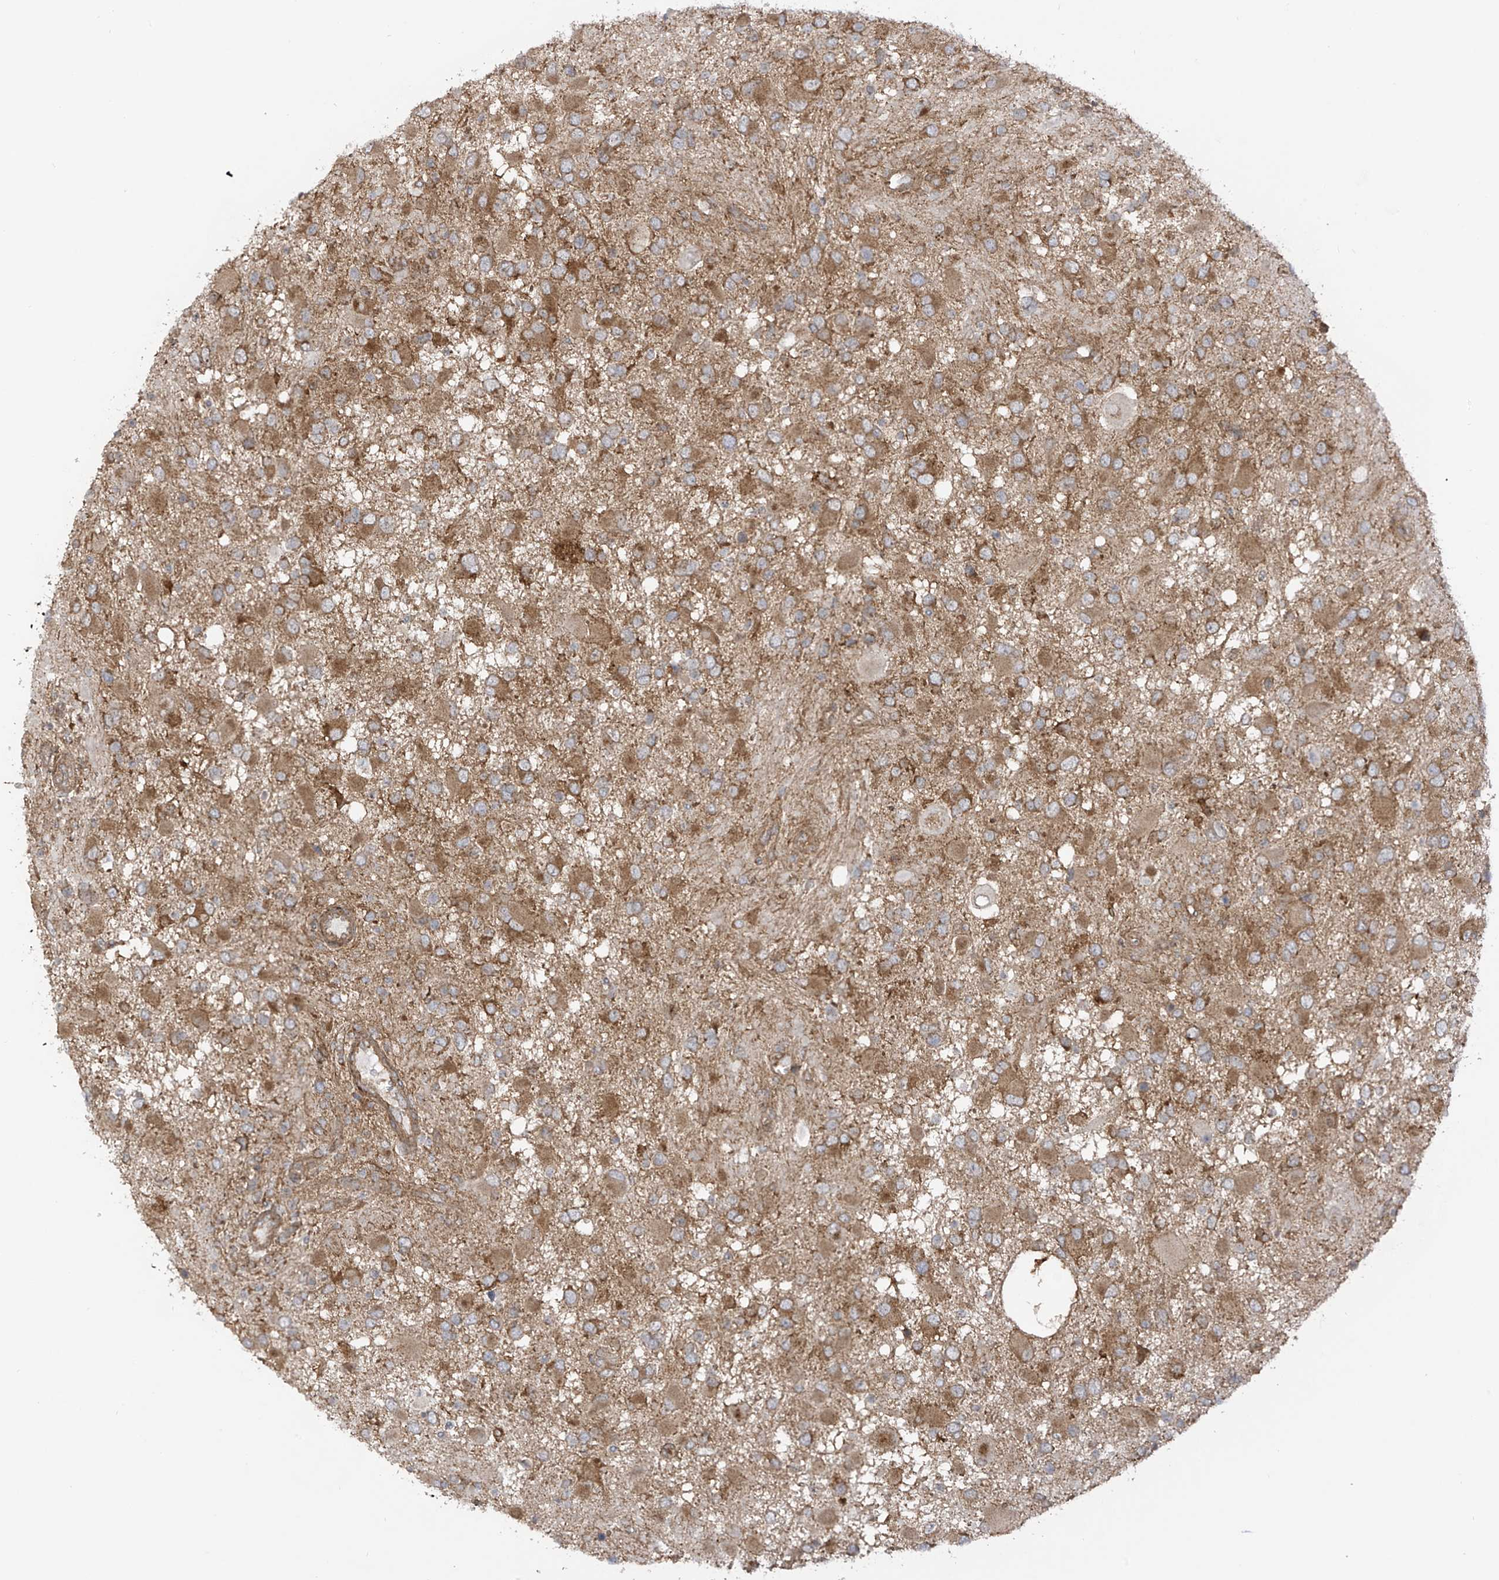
{"staining": {"intensity": "moderate", "quantity": ">75%", "location": "cytoplasmic/membranous"}, "tissue": "glioma", "cell_type": "Tumor cells", "image_type": "cancer", "snomed": [{"axis": "morphology", "description": "Glioma, malignant, High grade"}, {"axis": "topography", "description": "Brain"}], "caption": "Protein staining displays moderate cytoplasmic/membranous staining in about >75% of tumor cells in malignant high-grade glioma. (IHC, brightfield microscopy, high magnification).", "gene": "REPS1", "patient": {"sex": "male", "age": 53}}